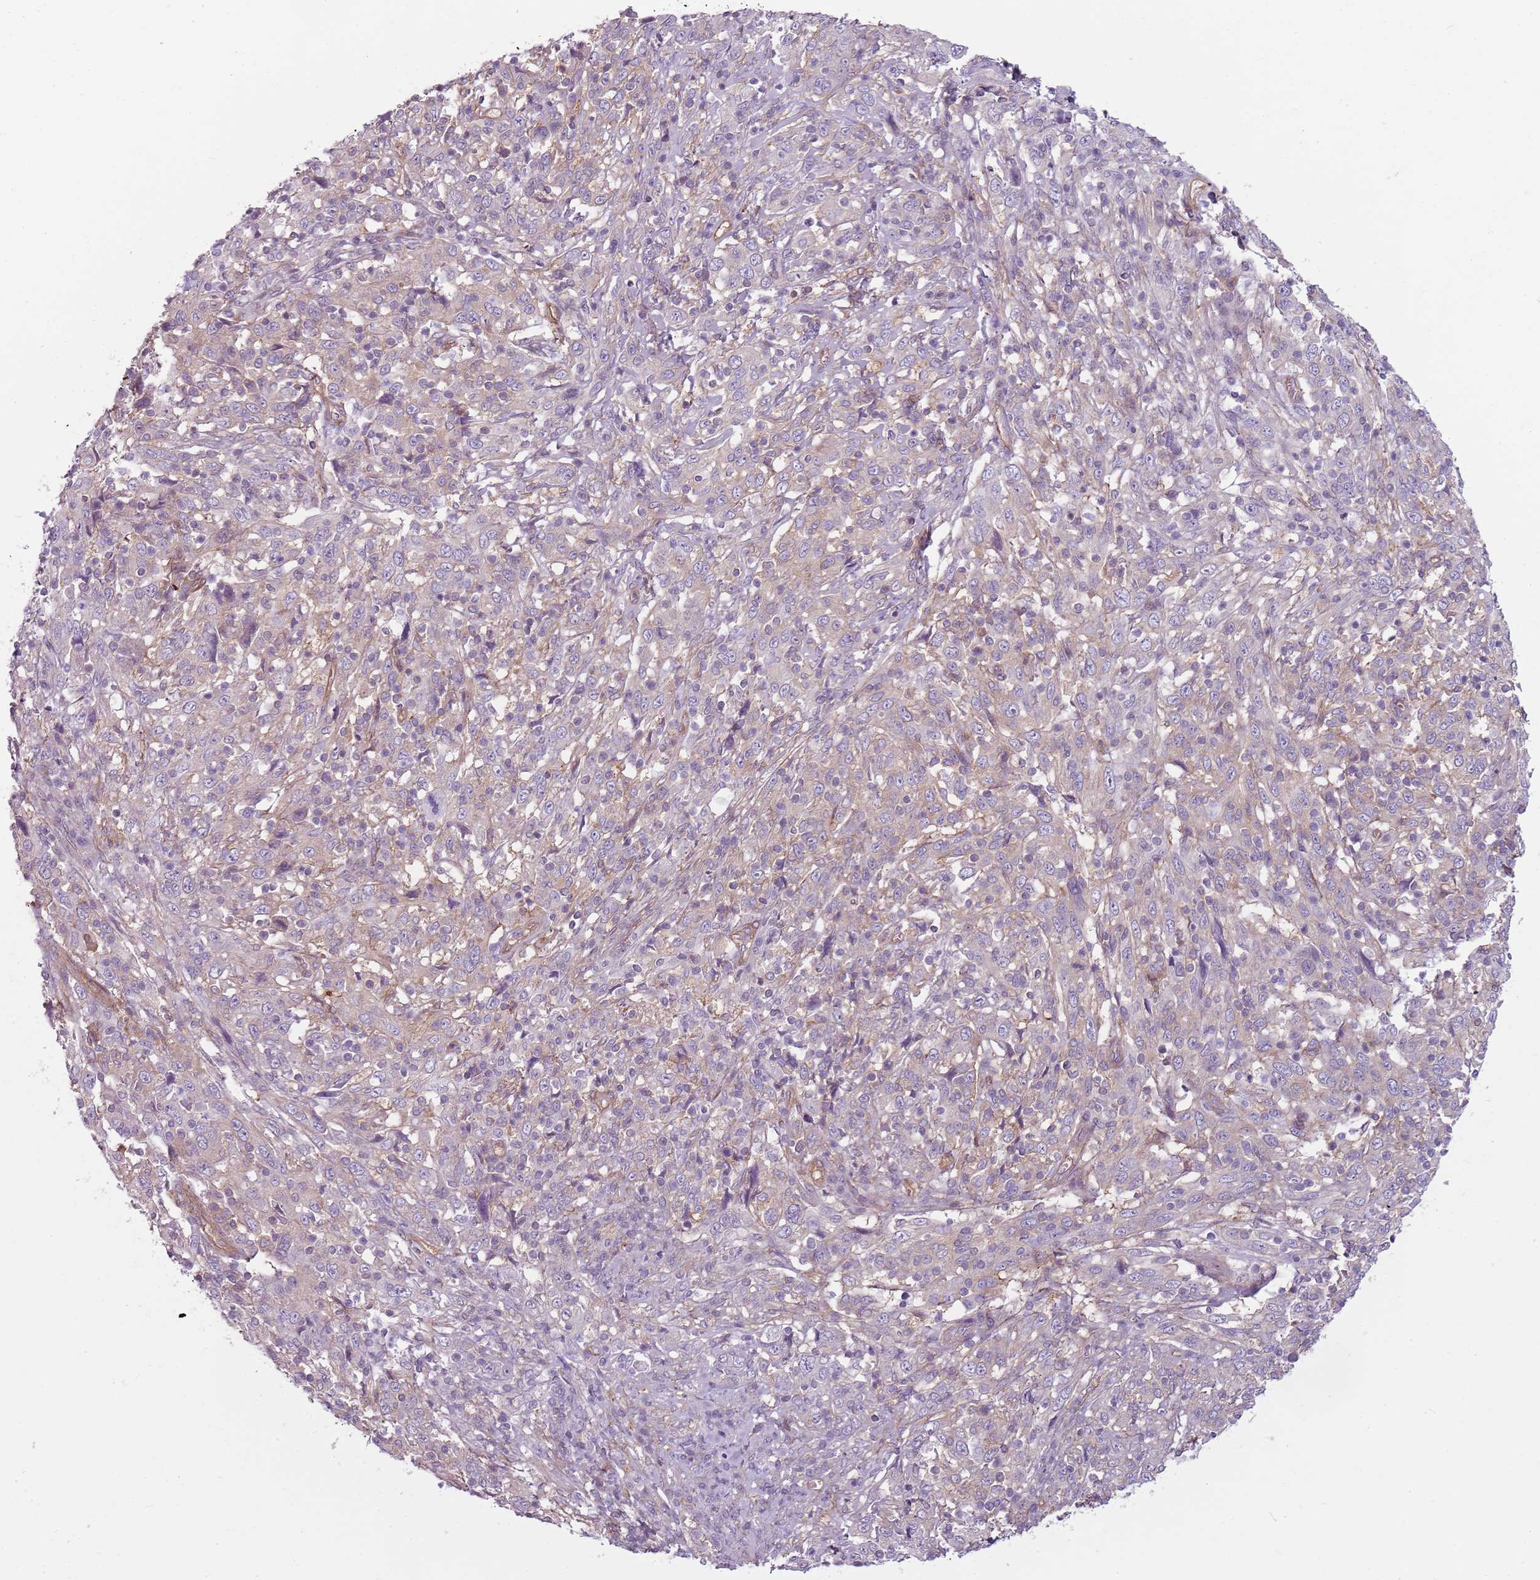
{"staining": {"intensity": "negative", "quantity": "none", "location": "none"}, "tissue": "cervical cancer", "cell_type": "Tumor cells", "image_type": "cancer", "snomed": [{"axis": "morphology", "description": "Squamous cell carcinoma, NOS"}, {"axis": "topography", "description": "Cervix"}], "caption": "Cervical cancer was stained to show a protein in brown. There is no significant staining in tumor cells.", "gene": "SNX1", "patient": {"sex": "female", "age": 46}}